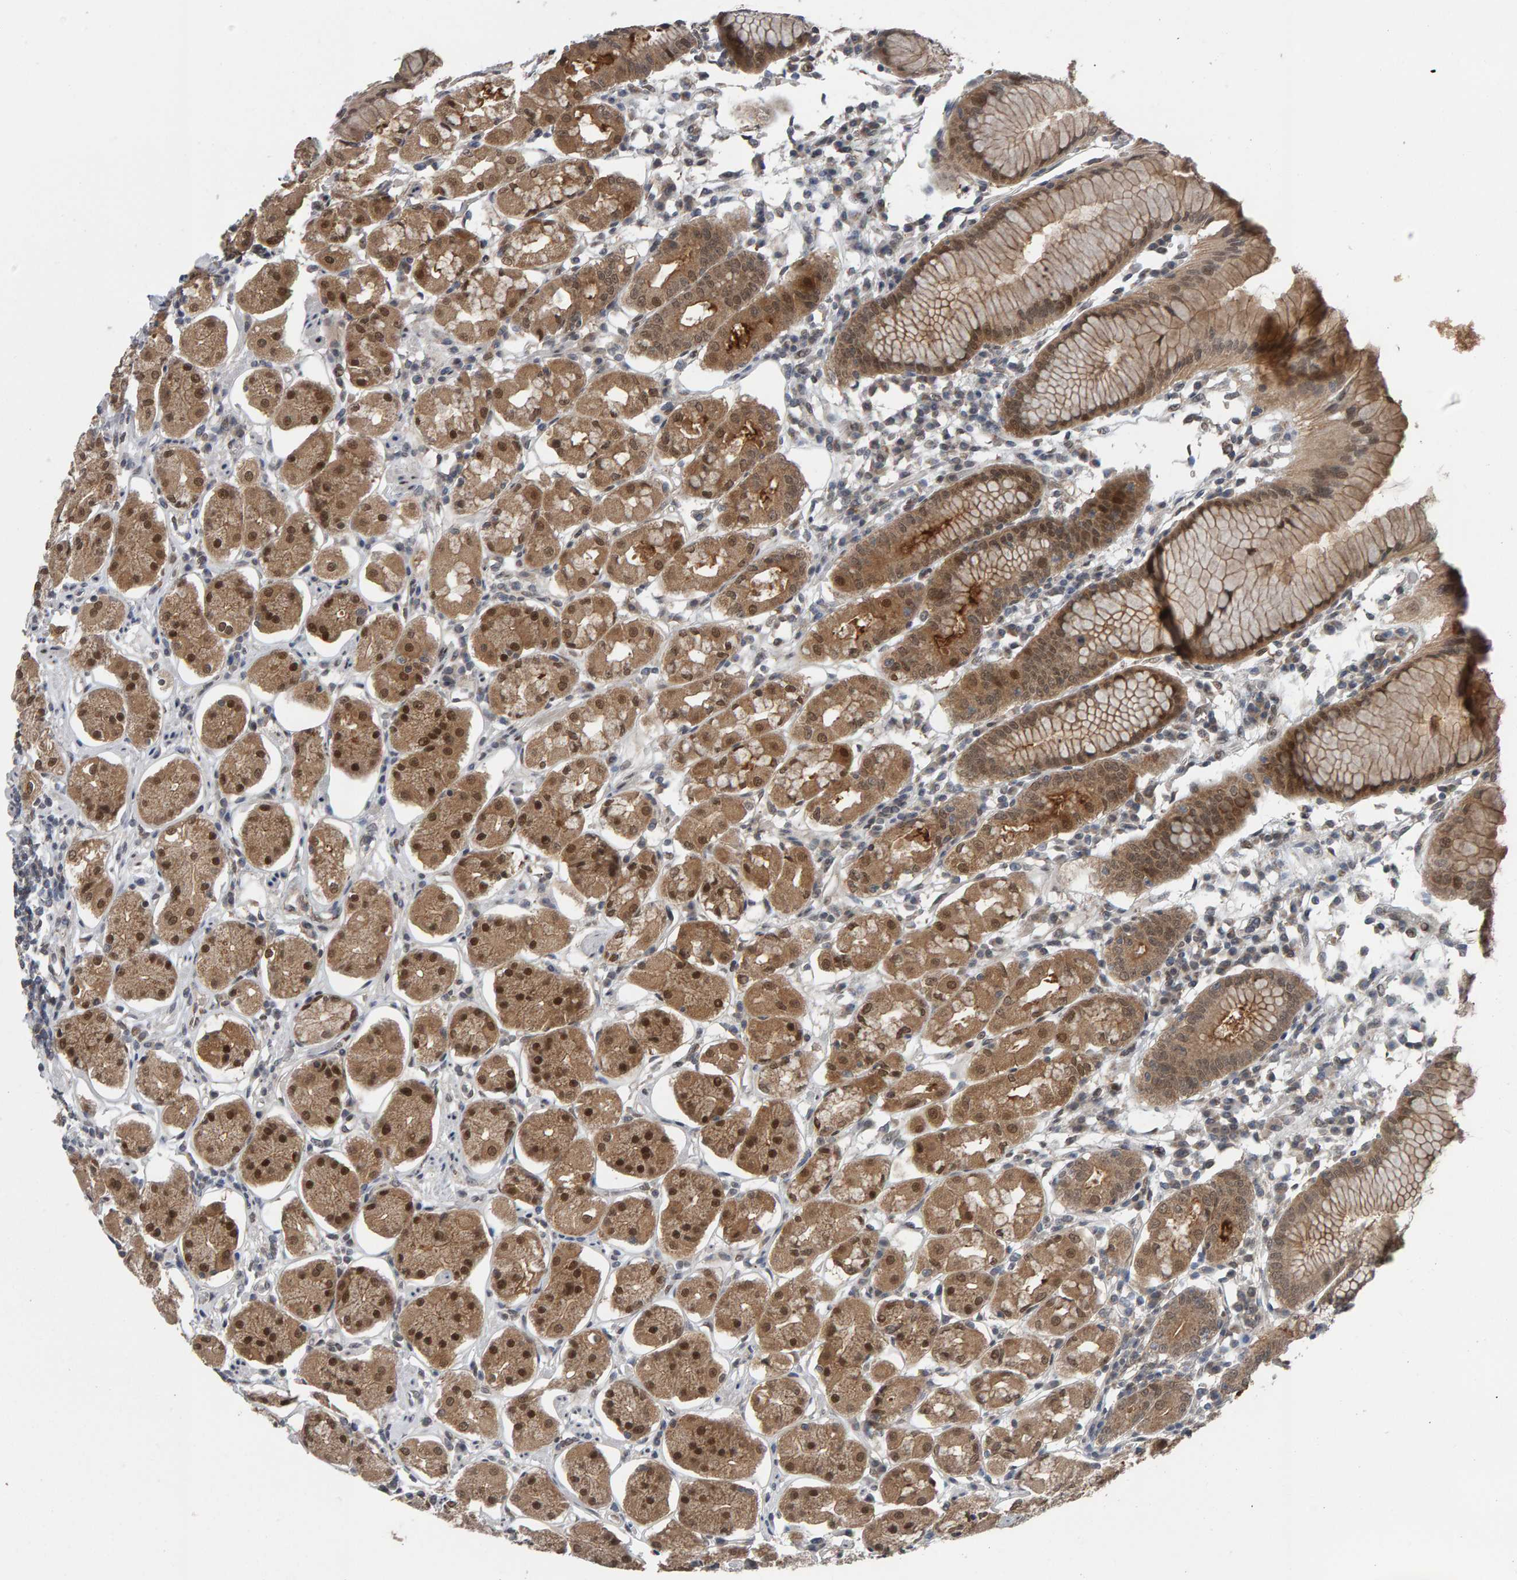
{"staining": {"intensity": "strong", "quantity": "25%-75%", "location": "cytoplasmic/membranous,nuclear"}, "tissue": "stomach", "cell_type": "Glandular cells", "image_type": "normal", "snomed": [{"axis": "morphology", "description": "Normal tissue, NOS"}, {"axis": "topography", "description": "Stomach"}, {"axis": "topography", "description": "Stomach, lower"}], "caption": "Protein analysis of benign stomach displays strong cytoplasmic/membranous,nuclear staining in approximately 25%-75% of glandular cells. The staining was performed using DAB (3,3'-diaminobenzidine) to visualize the protein expression in brown, while the nuclei were stained in blue with hematoxylin (Magnification: 20x).", "gene": "COASY", "patient": {"sex": "female", "age": 56}}